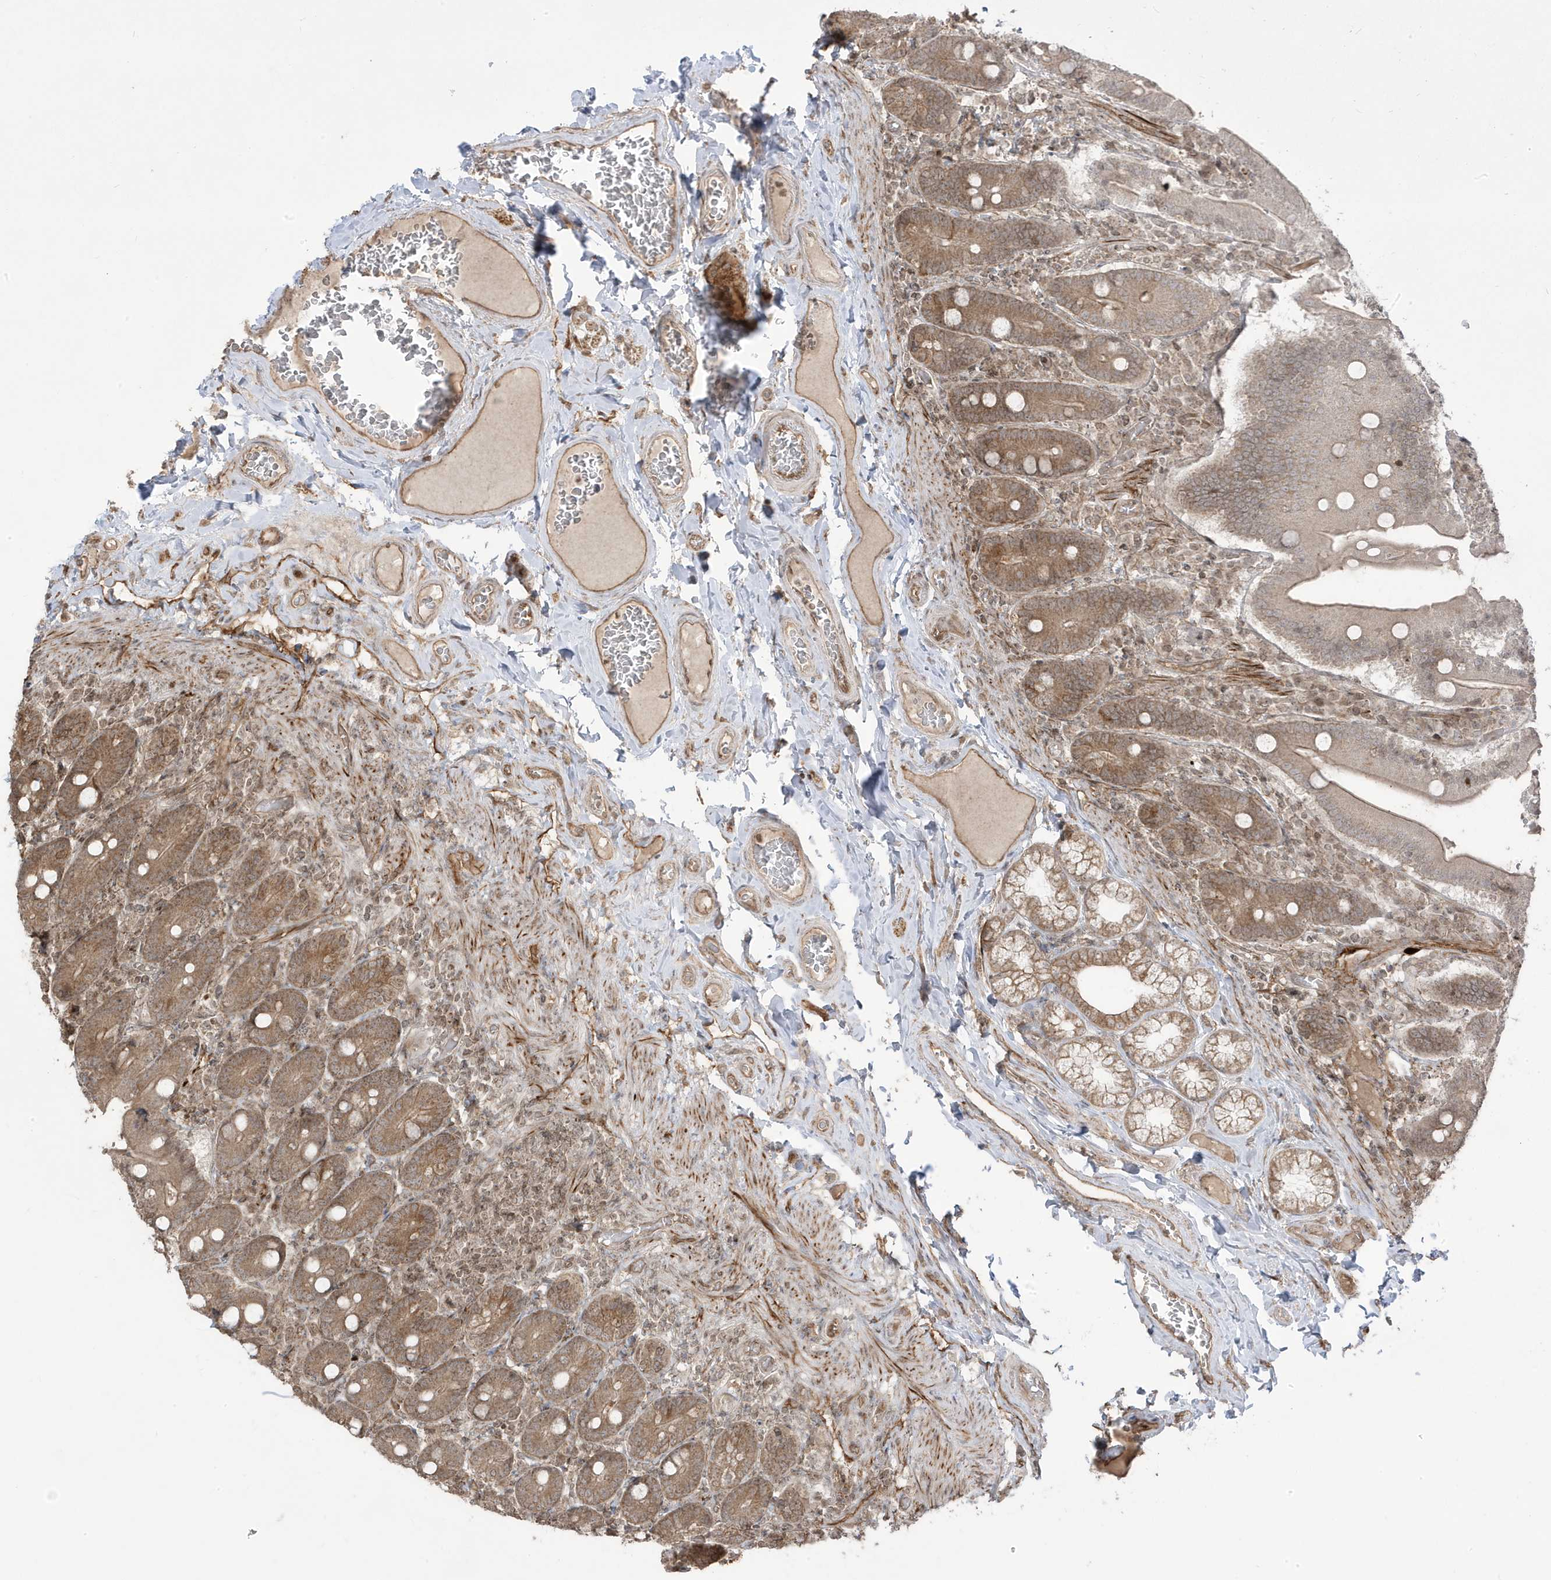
{"staining": {"intensity": "moderate", "quantity": ">75%", "location": "cytoplasmic/membranous"}, "tissue": "duodenum", "cell_type": "Glandular cells", "image_type": "normal", "snomed": [{"axis": "morphology", "description": "Normal tissue, NOS"}, {"axis": "topography", "description": "Duodenum"}], "caption": "An immunohistochemistry micrograph of normal tissue is shown. Protein staining in brown shows moderate cytoplasmic/membranous positivity in duodenum within glandular cells.", "gene": "DNAJC12", "patient": {"sex": "female", "age": 62}}